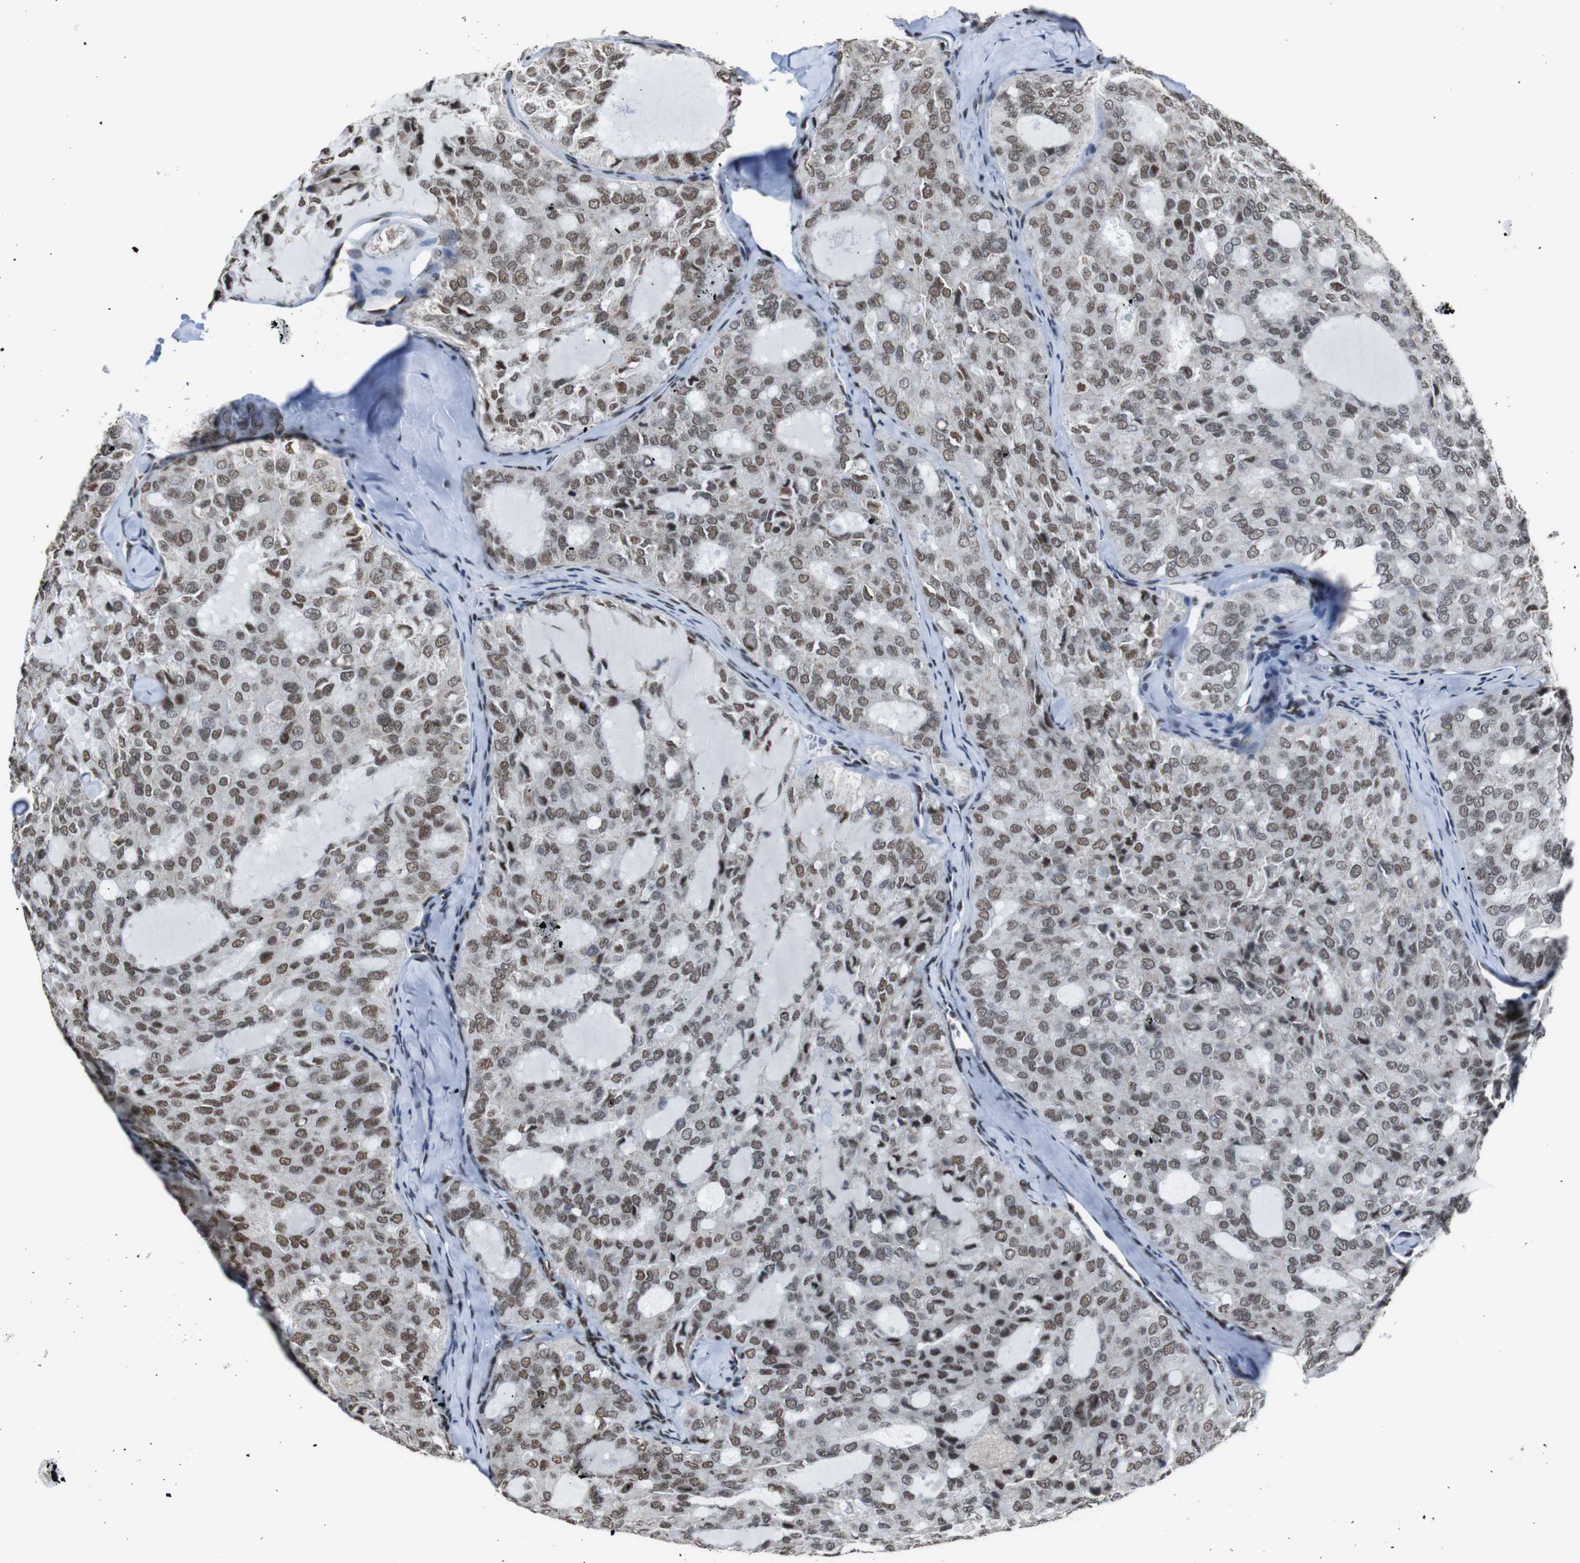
{"staining": {"intensity": "moderate", "quantity": ">75%", "location": "nuclear"}, "tissue": "thyroid cancer", "cell_type": "Tumor cells", "image_type": "cancer", "snomed": [{"axis": "morphology", "description": "Follicular adenoma carcinoma, NOS"}, {"axis": "topography", "description": "Thyroid gland"}], "caption": "A brown stain highlights moderate nuclear expression of a protein in thyroid cancer (follicular adenoma carcinoma) tumor cells. Immunohistochemistry stains the protein of interest in brown and the nuclei are stained blue.", "gene": "ROMO1", "patient": {"sex": "male", "age": 75}}